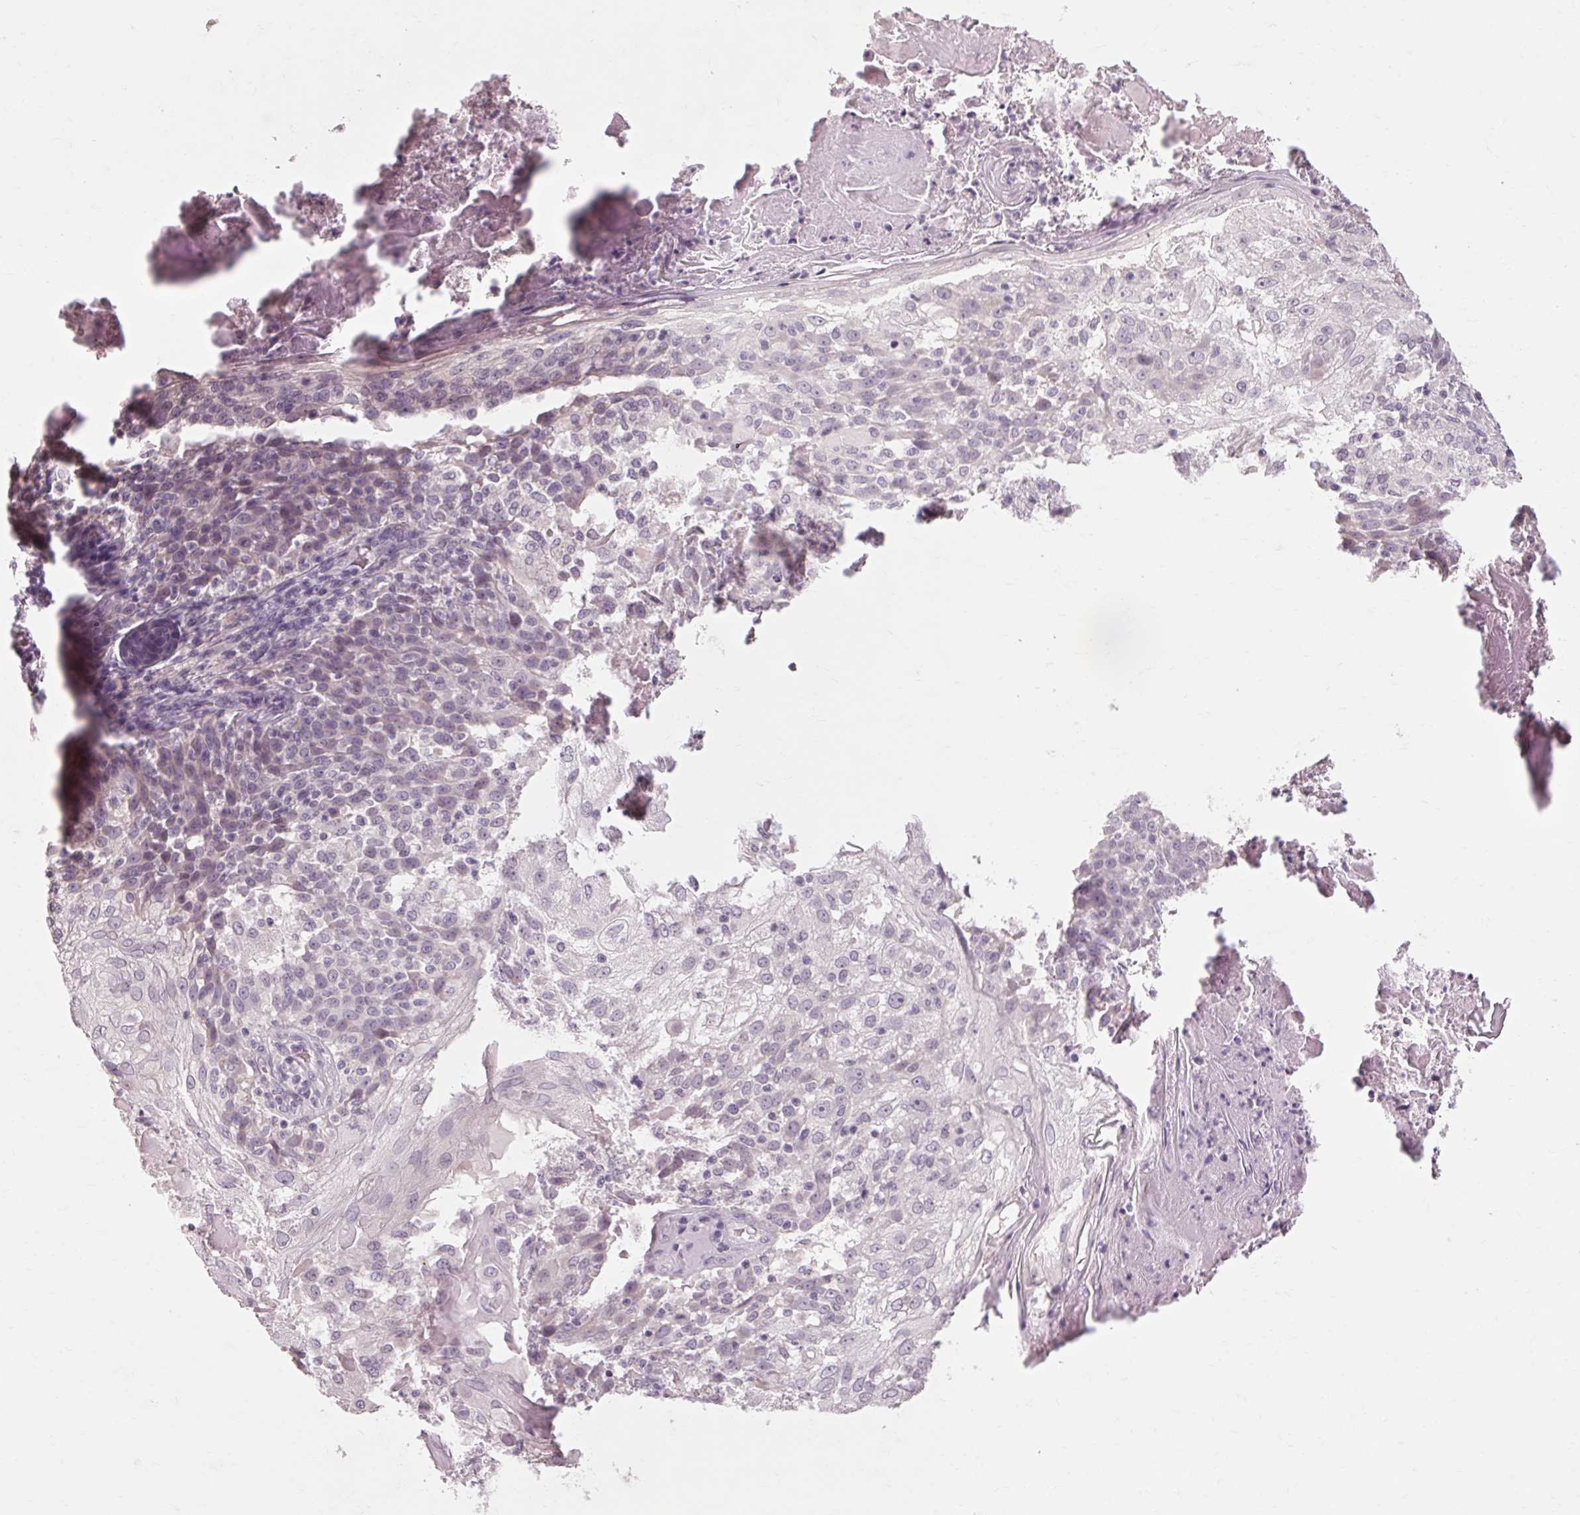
{"staining": {"intensity": "negative", "quantity": "none", "location": "none"}, "tissue": "skin cancer", "cell_type": "Tumor cells", "image_type": "cancer", "snomed": [{"axis": "morphology", "description": "Normal tissue, NOS"}, {"axis": "morphology", "description": "Squamous cell carcinoma, NOS"}, {"axis": "topography", "description": "Skin"}], "caption": "Immunohistochemistry micrograph of human squamous cell carcinoma (skin) stained for a protein (brown), which displays no positivity in tumor cells. (DAB (3,3'-diaminobenzidine) immunohistochemistry (IHC) with hematoxylin counter stain).", "gene": "POMC", "patient": {"sex": "female", "age": 83}}